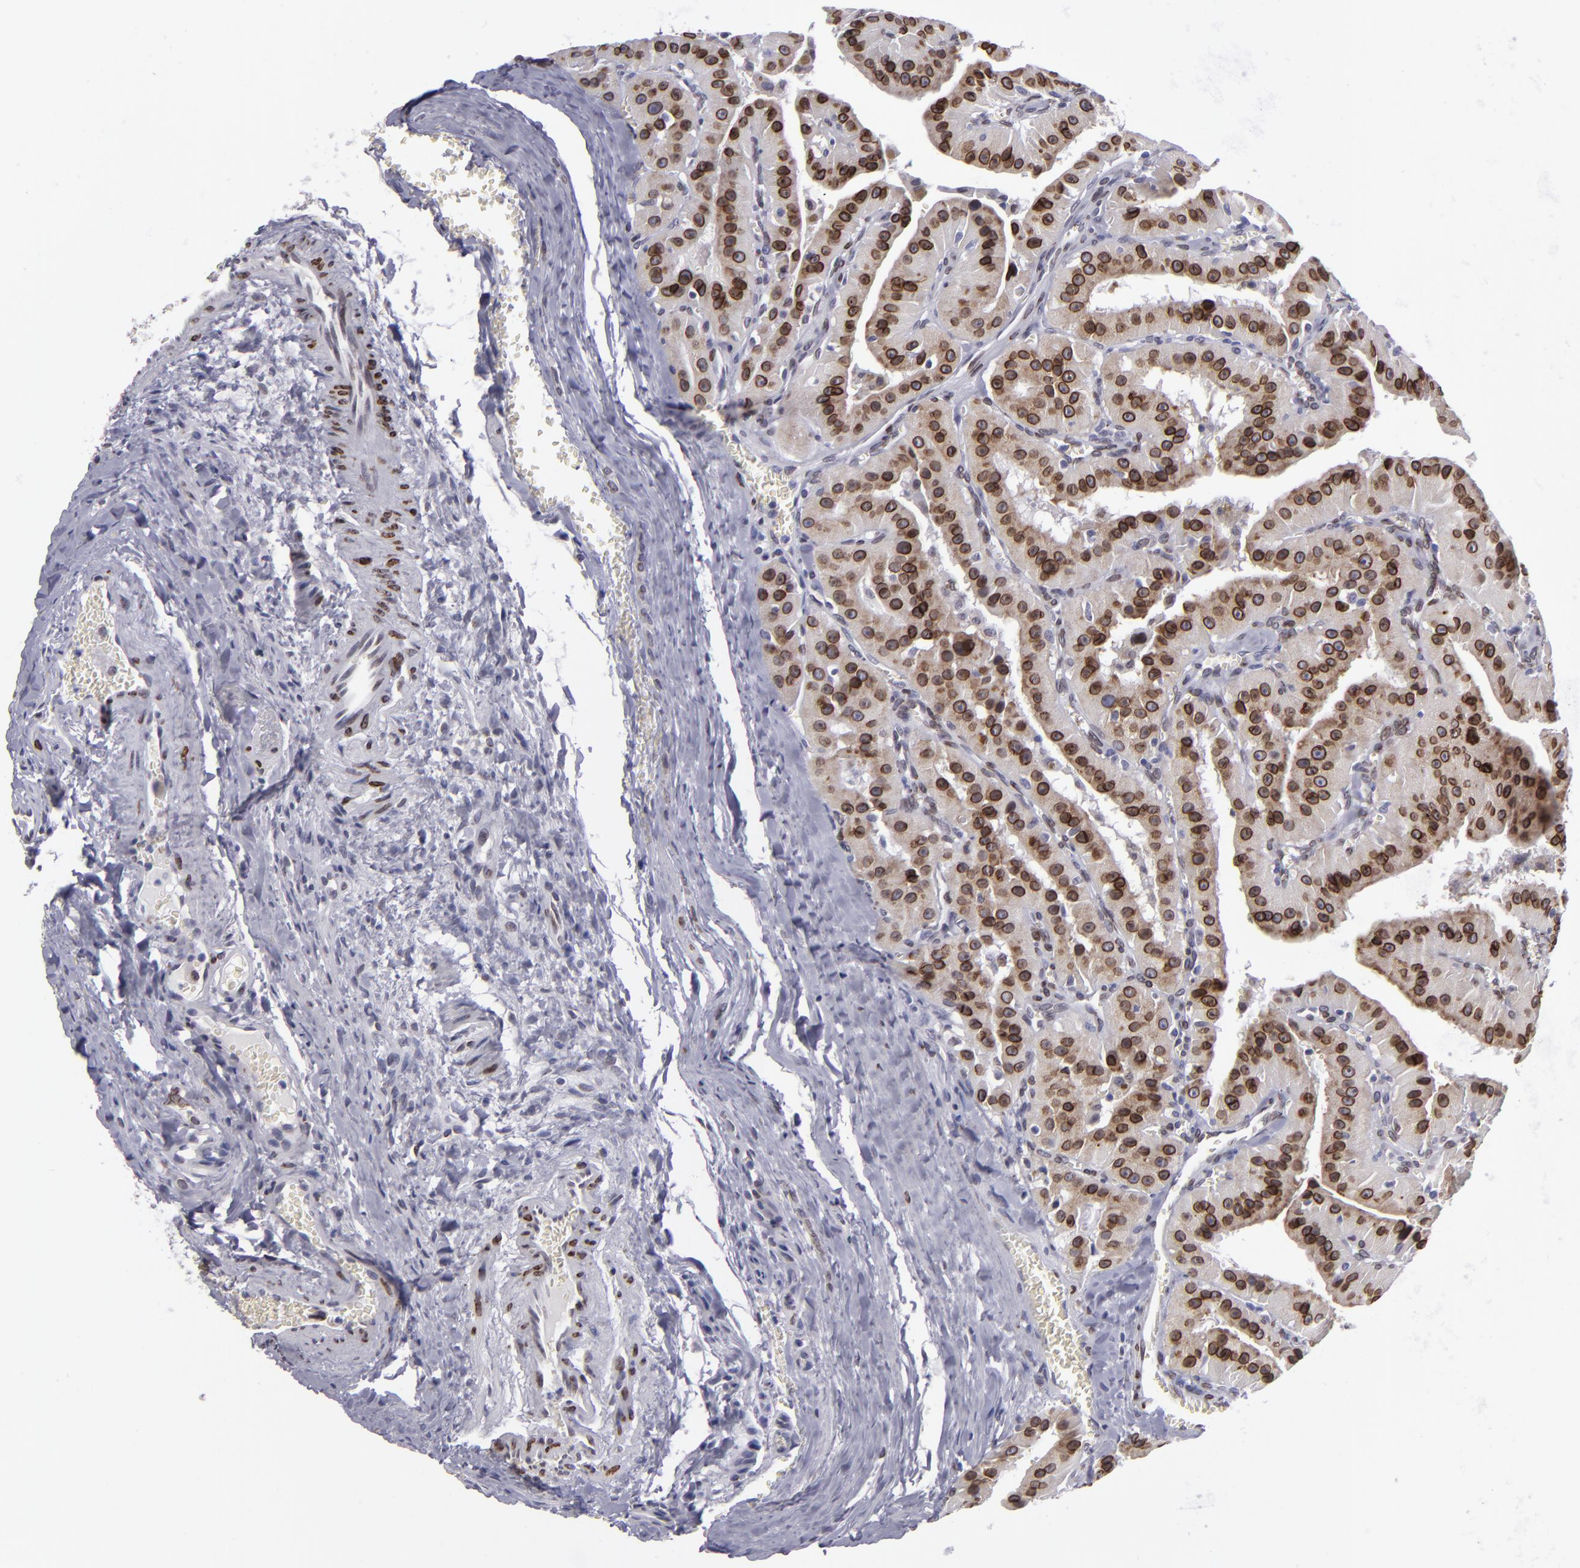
{"staining": {"intensity": "strong", "quantity": ">75%", "location": "nuclear"}, "tissue": "thyroid cancer", "cell_type": "Tumor cells", "image_type": "cancer", "snomed": [{"axis": "morphology", "description": "Carcinoma, NOS"}, {"axis": "topography", "description": "Thyroid gland"}], "caption": "An IHC photomicrograph of neoplastic tissue is shown. Protein staining in brown highlights strong nuclear positivity in carcinoma (thyroid) within tumor cells.", "gene": "EMD", "patient": {"sex": "male", "age": 76}}